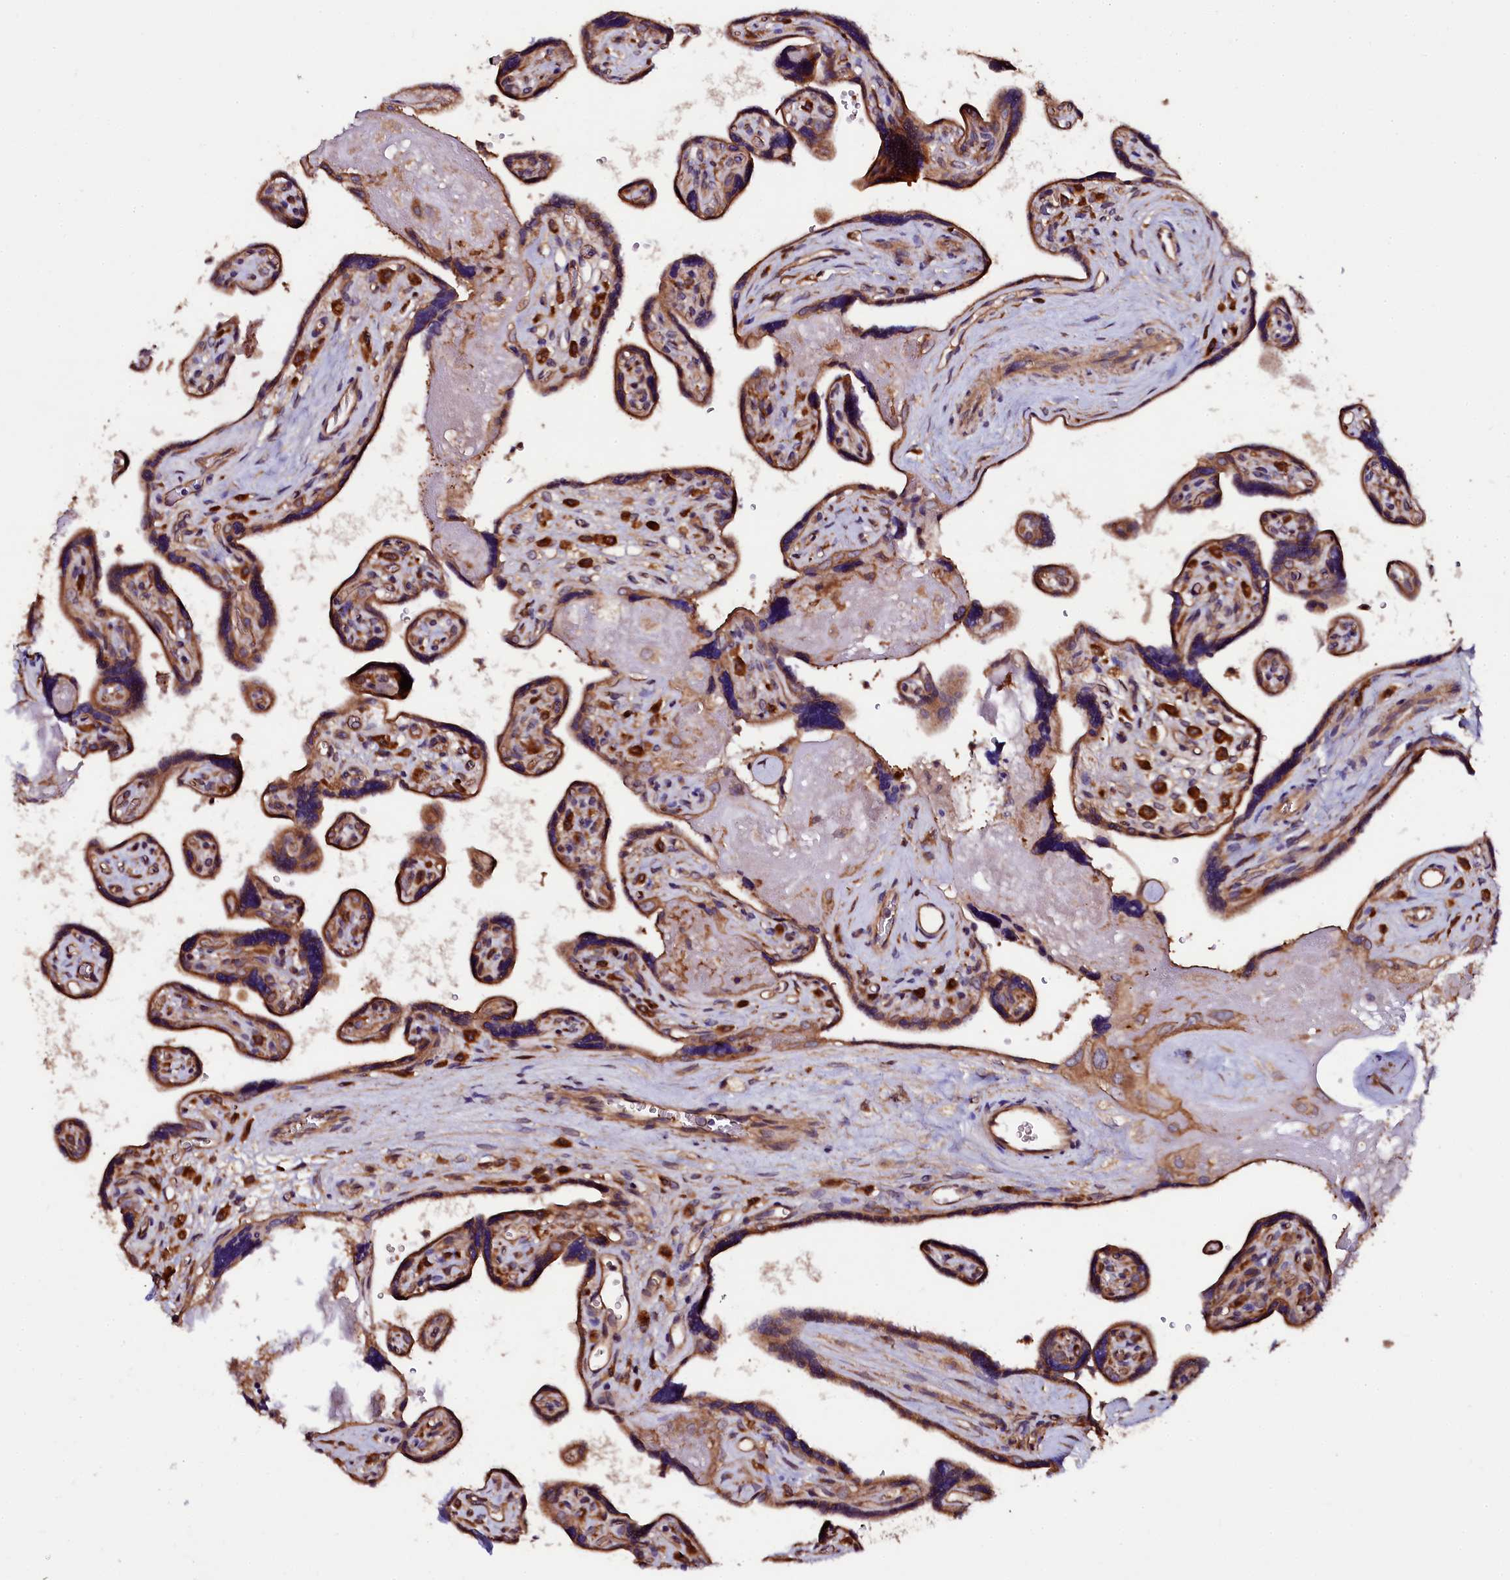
{"staining": {"intensity": "strong", "quantity": ">75%", "location": "cytoplasmic/membranous"}, "tissue": "placenta", "cell_type": "Trophoblastic cells", "image_type": "normal", "snomed": [{"axis": "morphology", "description": "Normal tissue, NOS"}, {"axis": "topography", "description": "Placenta"}], "caption": "A histopathology image of placenta stained for a protein displays strong cytoplasmic/membranous brown staining in trophoblastic cells. The protein is shown in brown color, while the nuclei are stained blue.", "gene": "APPL2", "patient": {"sex": "female", "age": 39}}